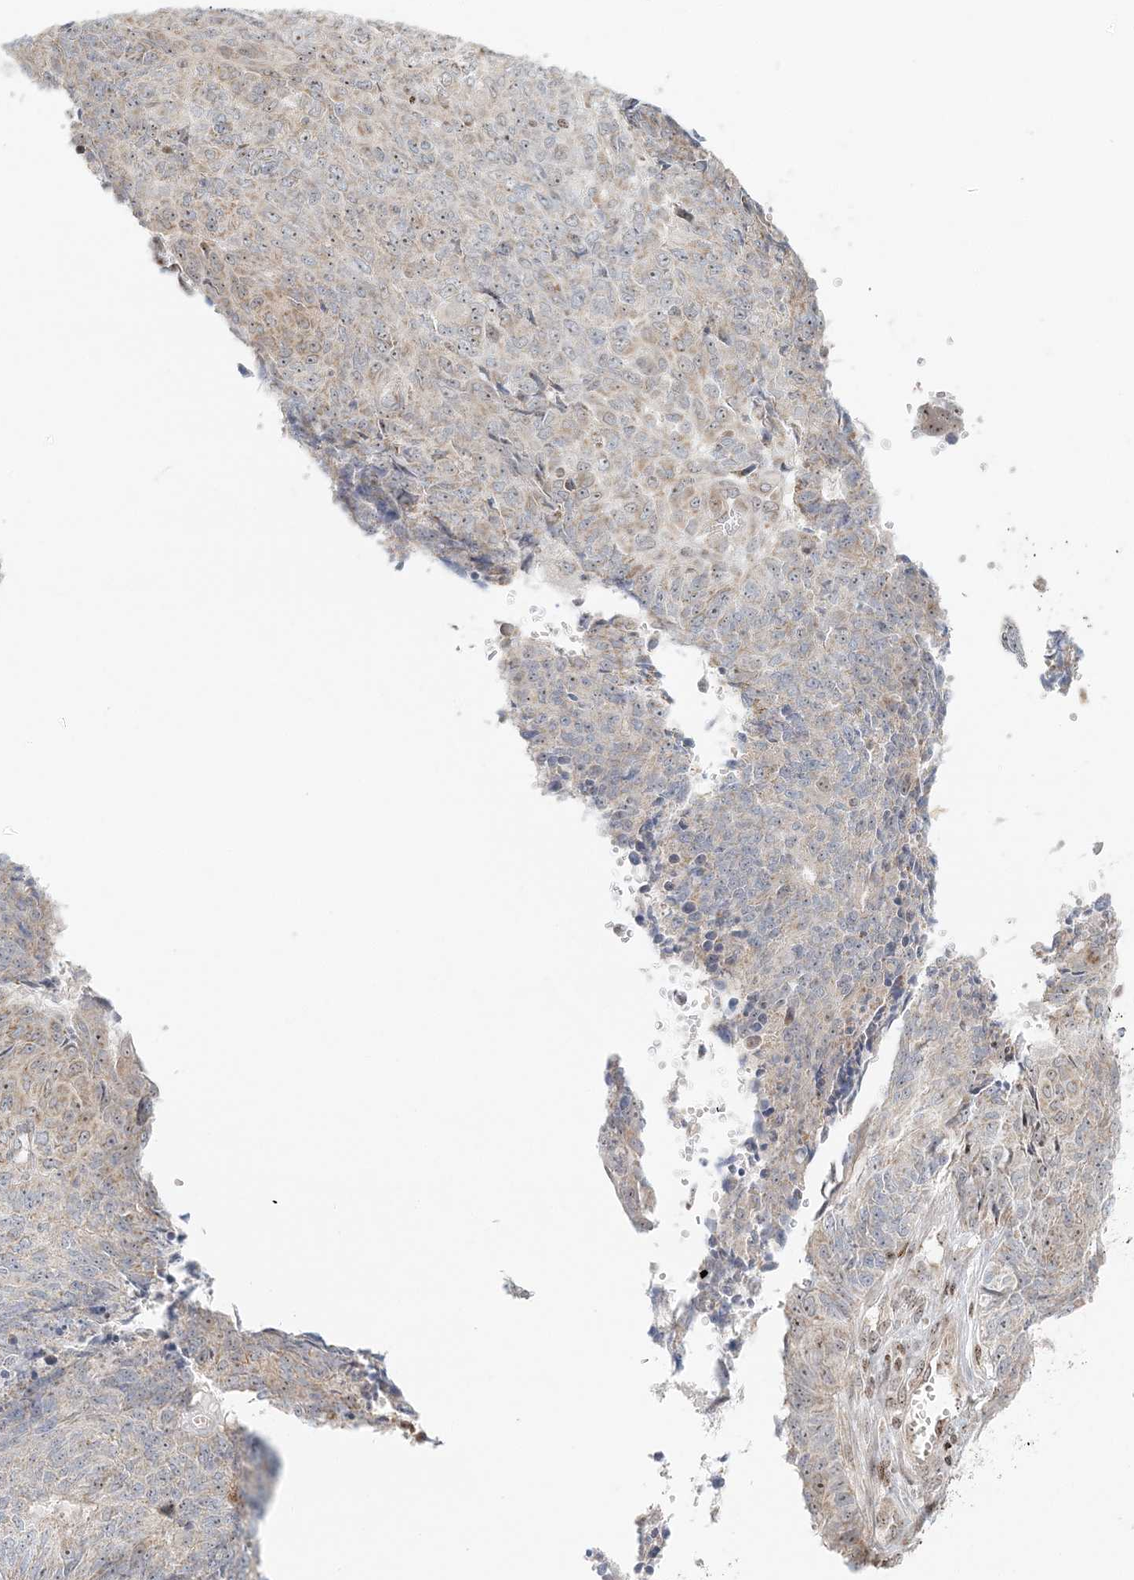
{"staining": {"intensity": "weak", "quantity": "<25%", "location": "cytoplasmic/membranous,nuclear"}, "tissue": "endometrial cancer", "cell_type": "Tumor cells", "image_type": "cancer", "snomed": [{"axis": "morphology", "description": "Adenocarcinoma, NOS"}, {"axis": "topography", "description": "Endometrium"}], "caption": "Endometrial cancer (adenocarcinoma) was stained to show a protein in brown. There is no significant staining in tumor cells.", "gene": "UBE2F", "patient": {"sex": "female", "age": 32}}